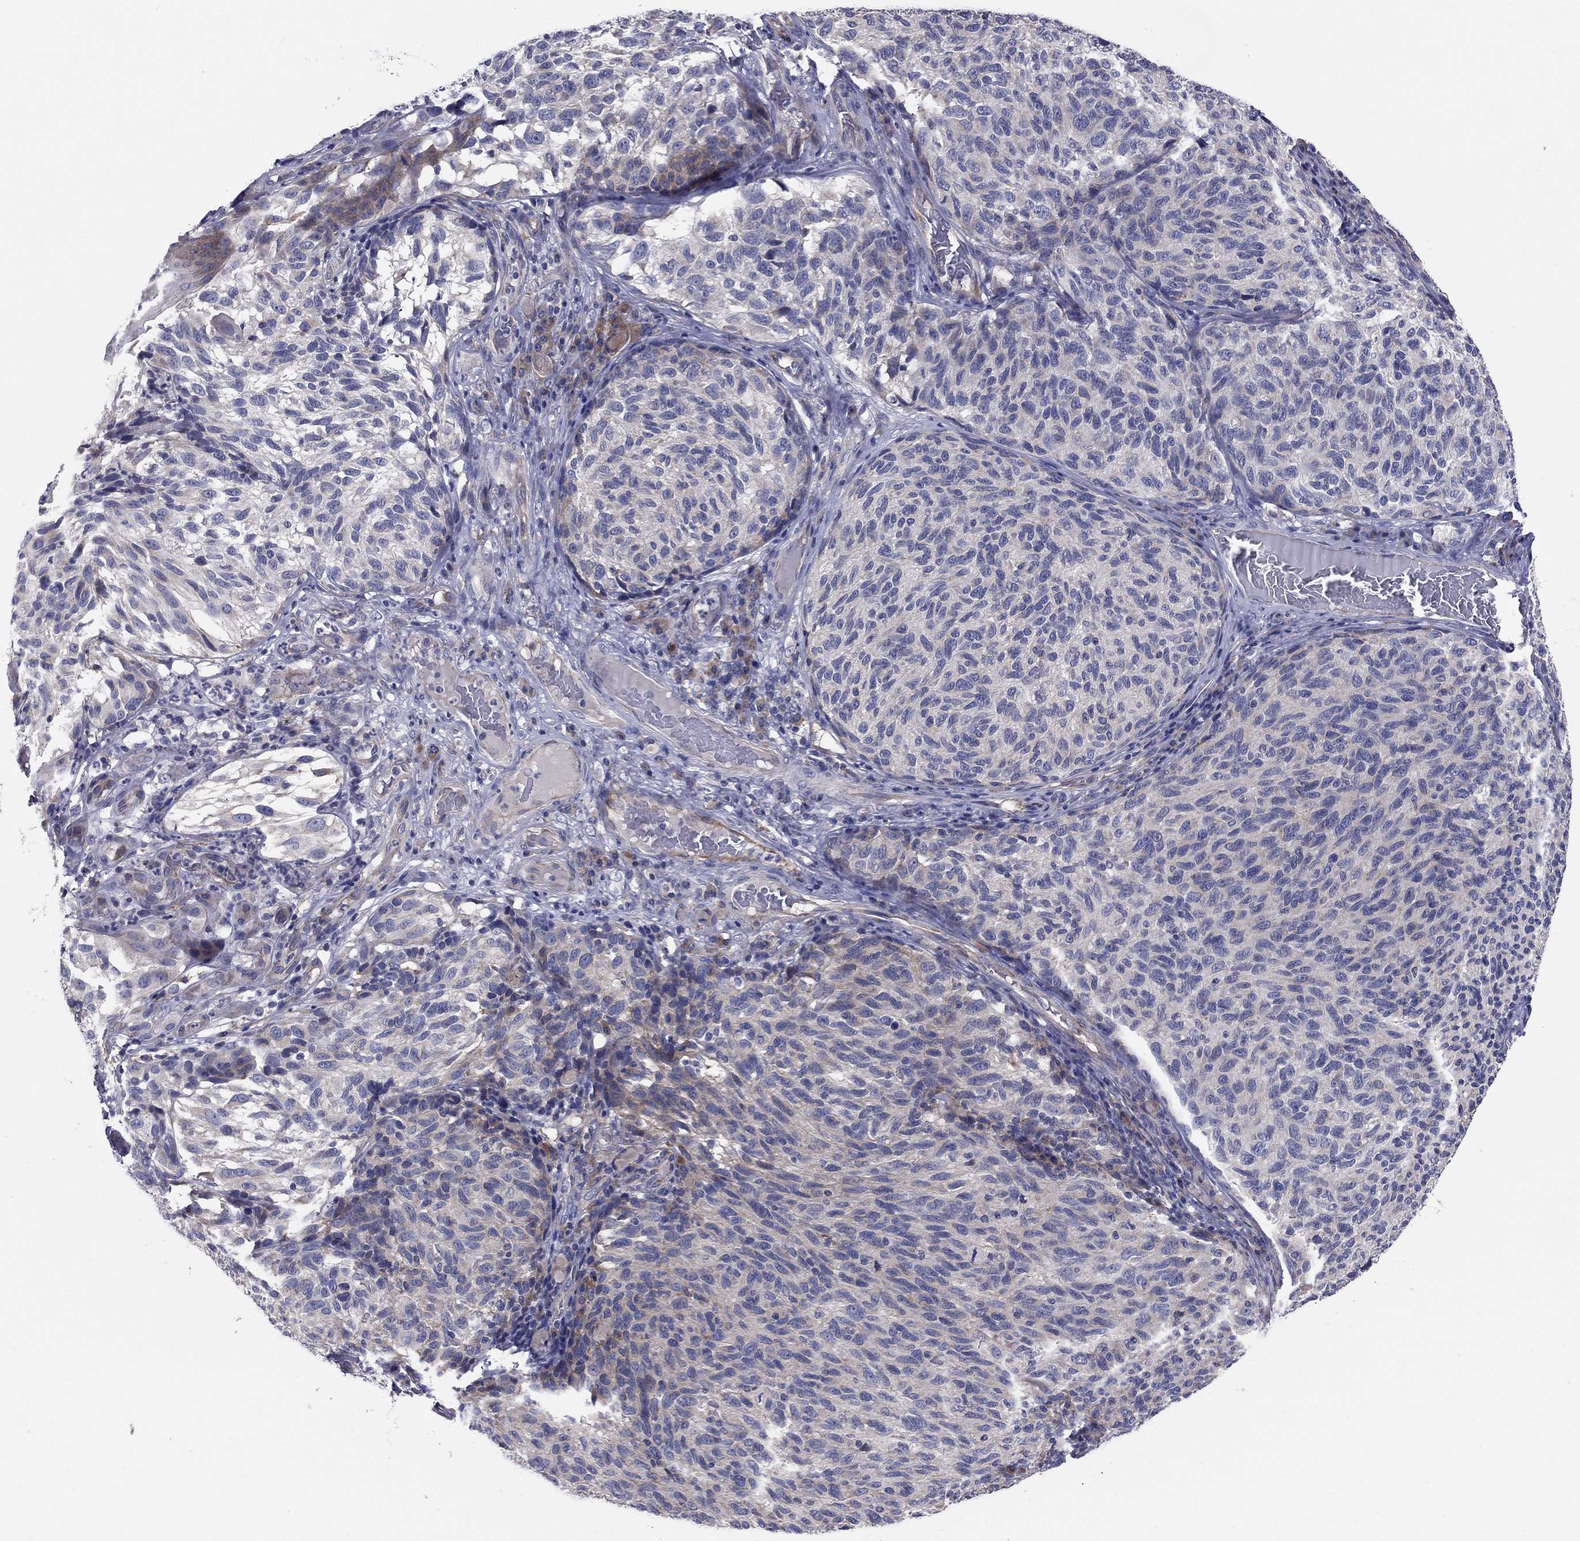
{"staining": {"intensity": "negative", "quantity": "none", "location": "none"}, "tissue": "melanoma", "cell_type": "Tumor cells", "image_type": "cancer", "snomed": [{"axis": "morphology", "description": "Malignant melanoma, NOS"}, {"axis": "topography", "description": "Skin"}], "caption": "This is a histopathology image of IHC staining of malignant melanoma, which shows no staining in tumor cells. (Immunohistochemistry, brightfield microscopy, high magnification).", "gene": "EMP2", "patient": {"sex": "female", "age": 73}}